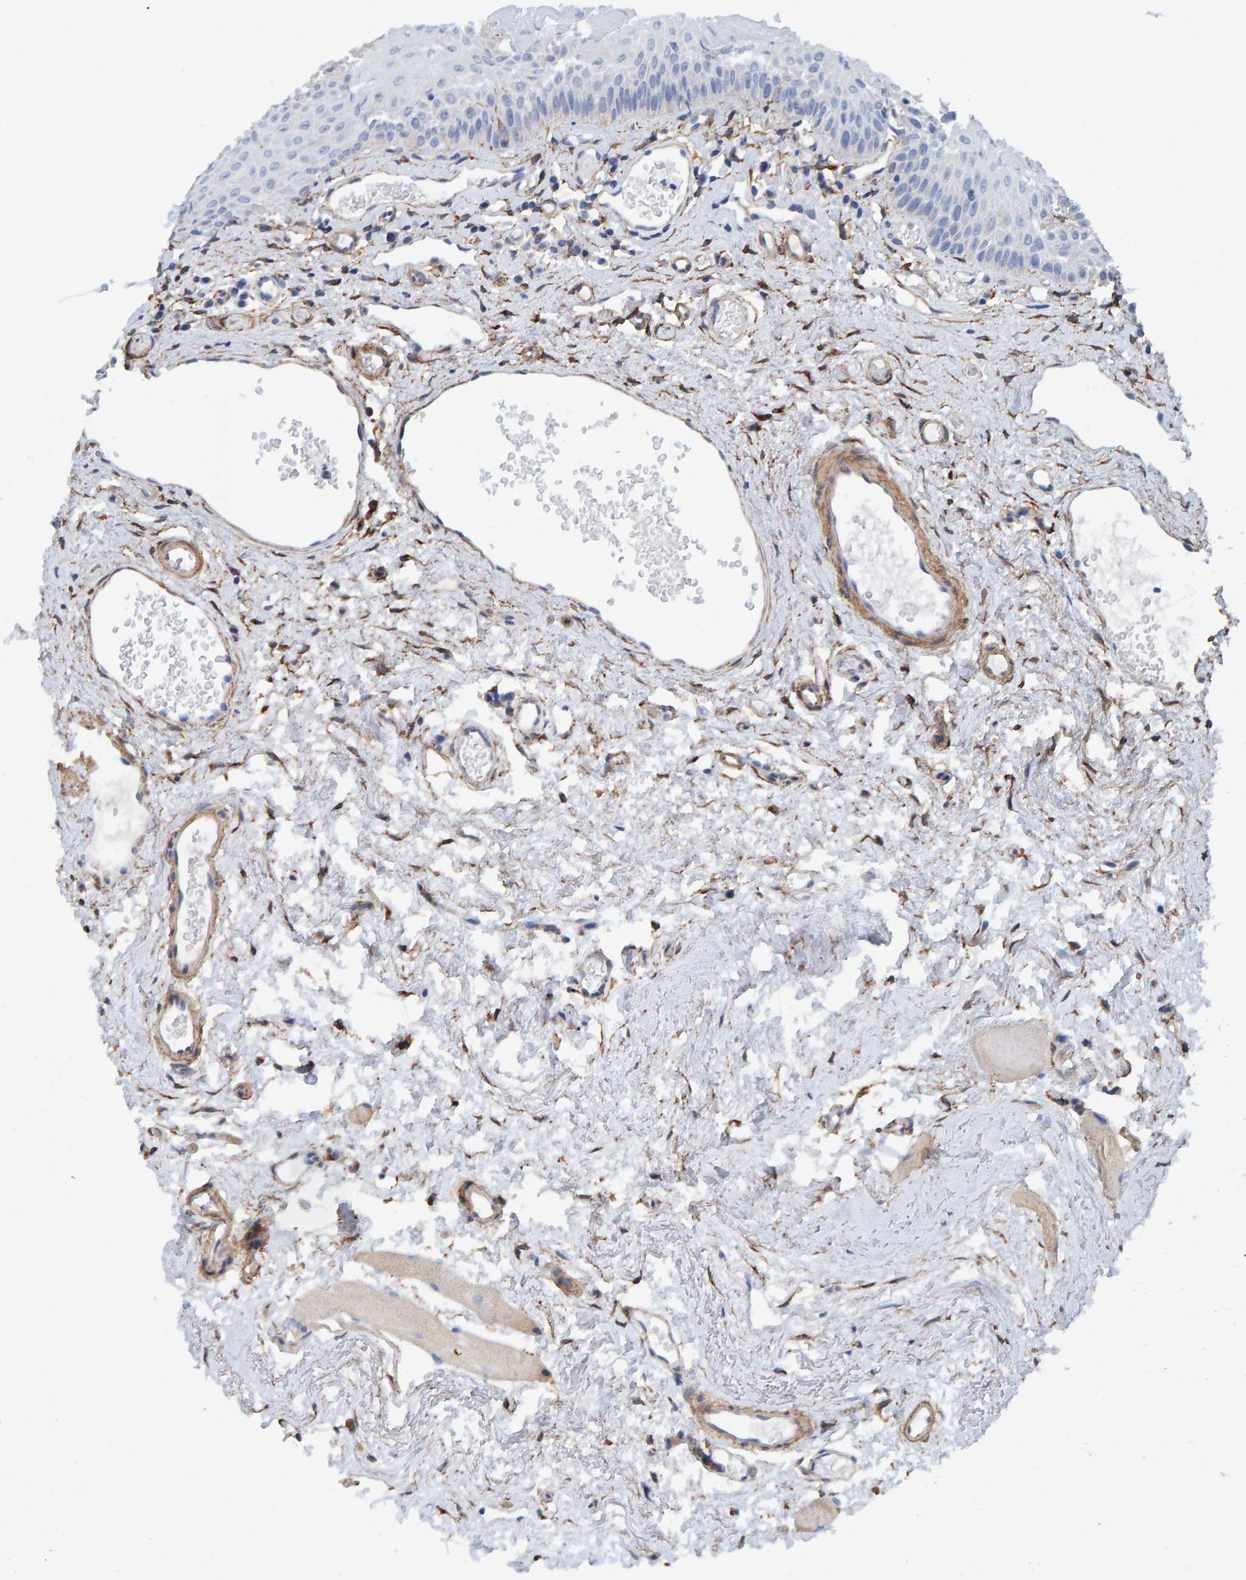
{"staining": {"intensity": "negative", "quantity": "none", "location": "none"}, "tissue": "oral mucosa", "cell_type": "Squamous epithelial cells", "image_type": "normal", "snomed": [{"axis": "morphology", "description": "Normal tissue, NOS"}, {"axis": "topography", "description": "Skeletal muscle"}, {"axis": "topography", "description": "Oral tissue"}, {"axis": "topography", "description": "Peripheral nerve tissue"}], "caption": "Image shows no protein expression in squamous epithelial cells of unremarkable oral mucosa.", "gene": "LRP1", "patient": {"sex": "female", "age": 84}}